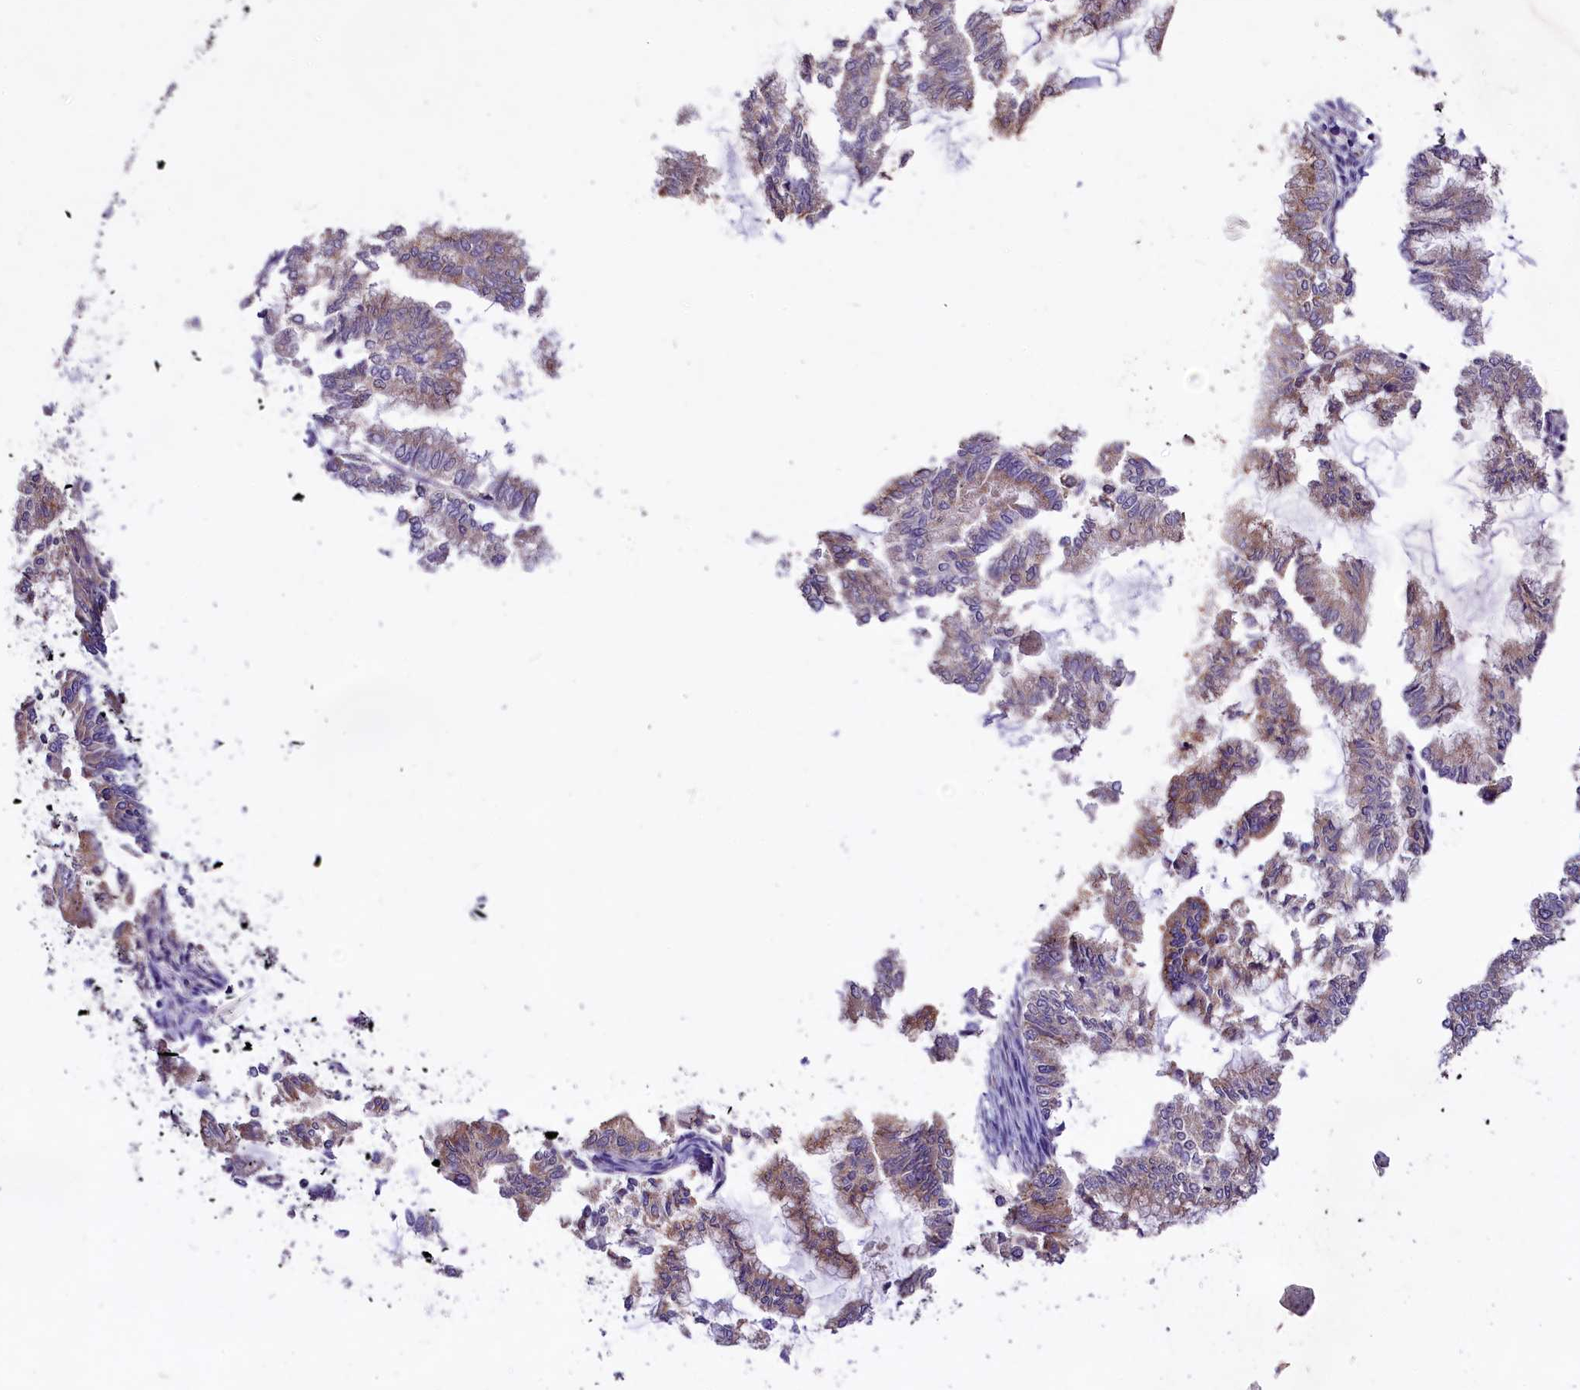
{"staining": {"intensity": "weak", "quantity": "25%-75%", "location": "cytoplasmic/membranous"}, "tissue": "endometrial cancer", "cell_type": "Tumor cells", "image_type": "cancer", "snomed": [{"axis": "morphology", "description": "Adenocarcinoma, NOS"}, {"axis": "topography", "description": "Endometrium"}], "caption": "Protein expression analysis of human endometrial cancer (adenocarcinoma) reveals weak cytoplasmic/membranous expression in approximately 25%-75% of tumor cells. The protein is stained brown, and the nuclei are stained in blue (DAB IHC with brightfield microscopy, high magnification).", "gene": "PEMT", "patient": {"sex": "female", "age": 79}}